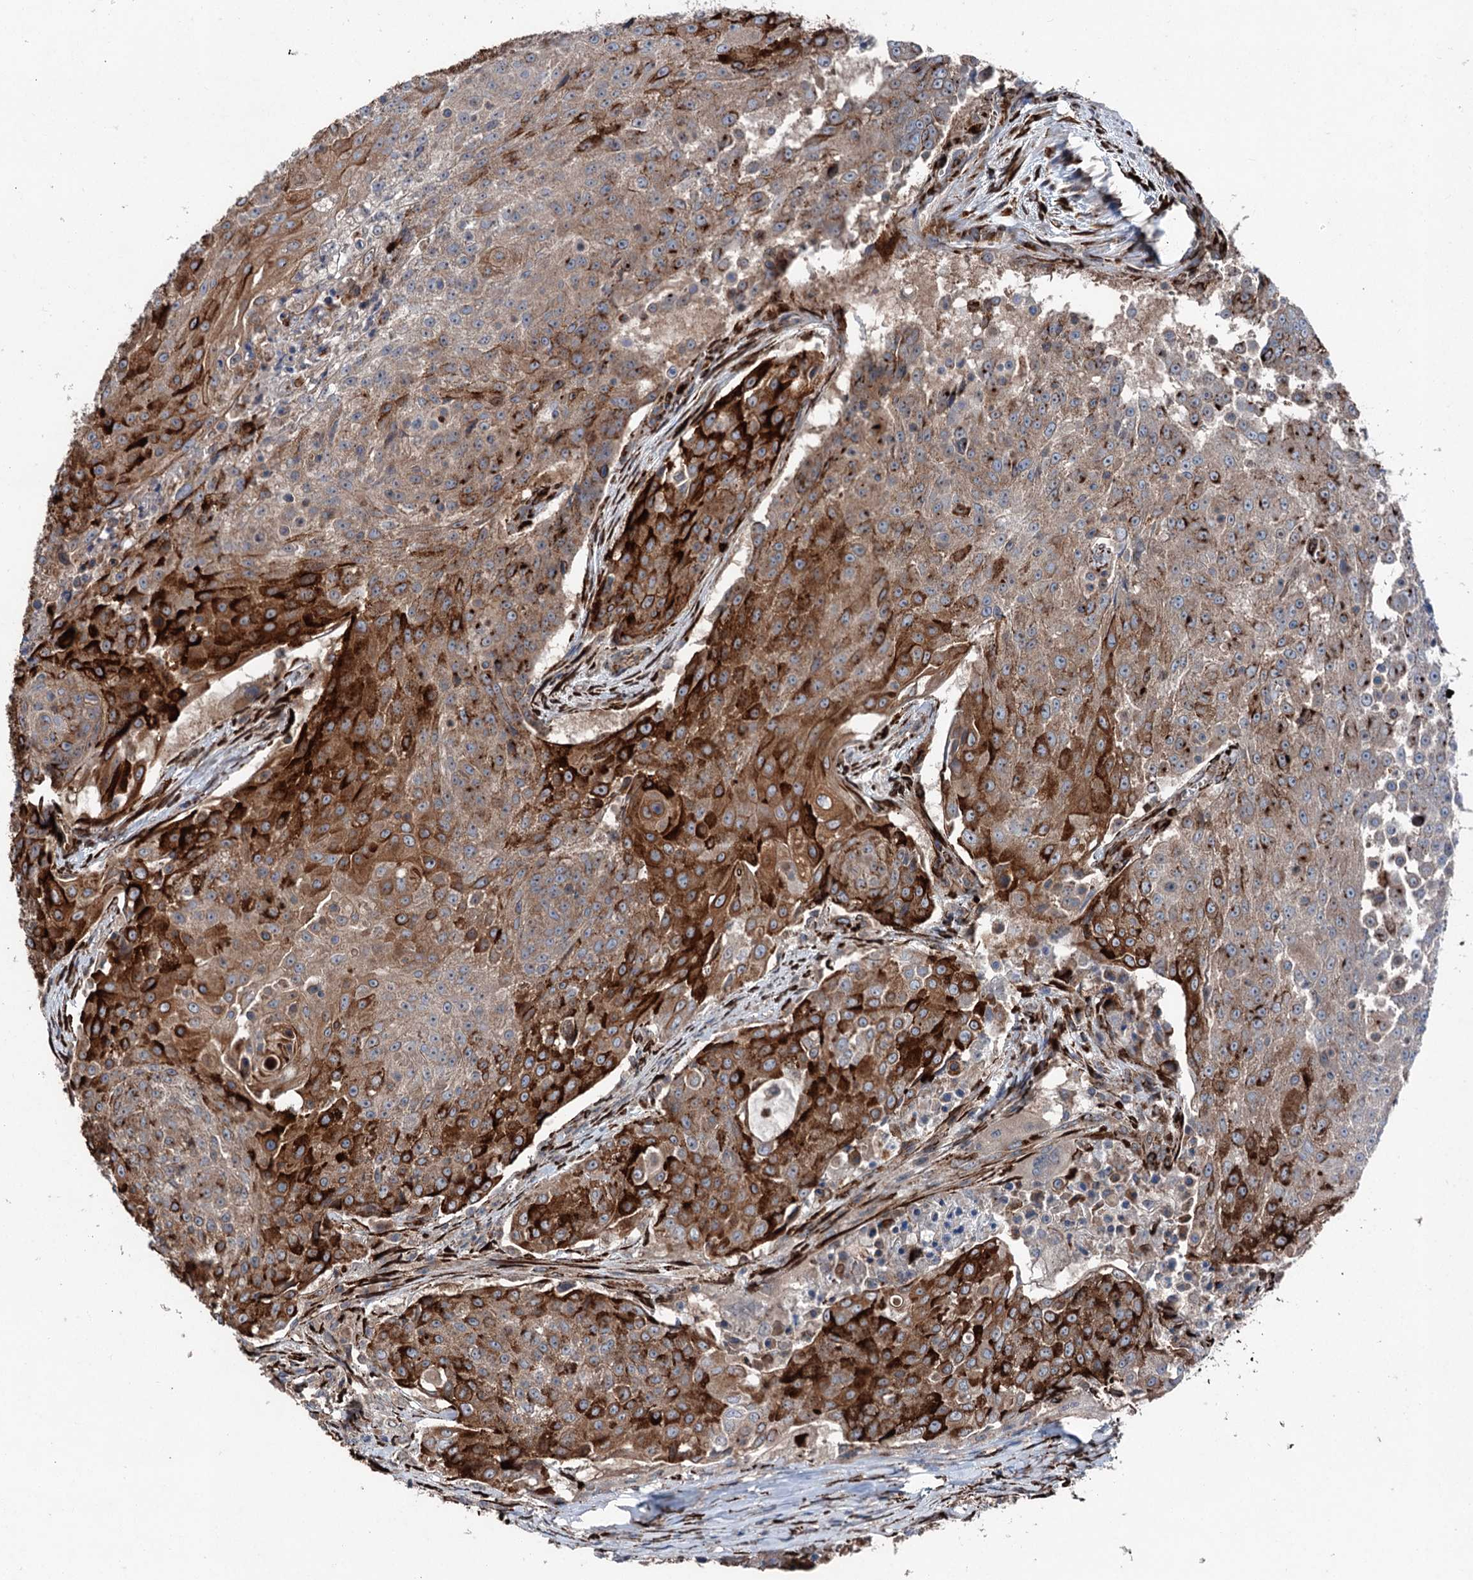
{"staining": {"intensity": "strong", "quantity": "25%-75%", "location": "cytoplasmic/membranous"}, "tissue": "urothelial cancer", "cell_type": "Tumor cells", "image_type": "cancer", "snomed": [{"axis": "morphology", "description": "Urothelial carcinoma, High grade"}, {"axis": "topography", "description": "Urinary bladder"}], "caption": "Urothelial carcinoma (high-grade) stained with a brown dye reveals strong cytoplasmic/membranous positive expression in approximately 25%-75% of tumor cells.", "gene": "DDIAS", "patient": {"sex": "female", "age": 63}}